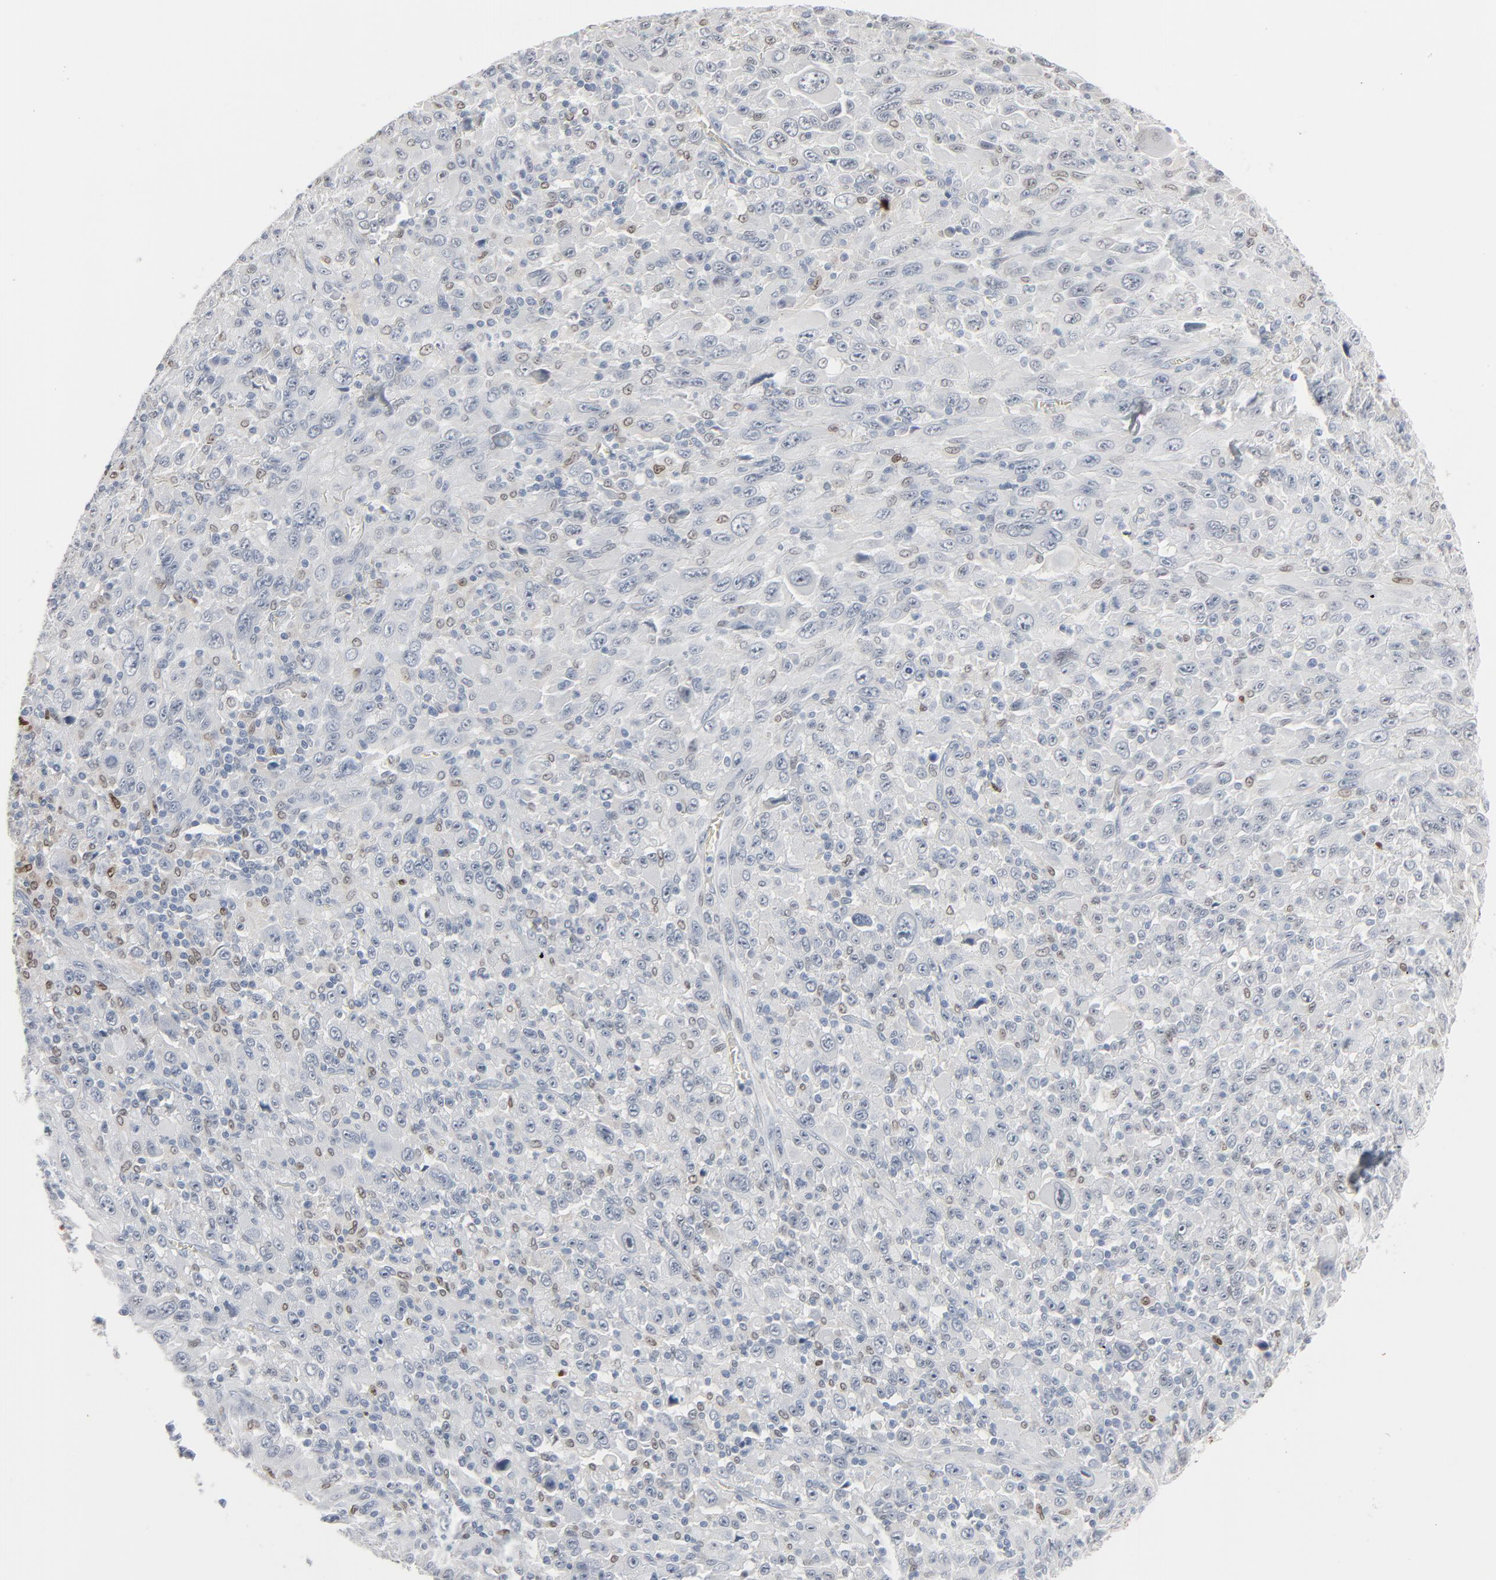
{"staining": {"intensity": "weak", "quantity": "25%-75%", "location": "nuclear"}, "tissue": "melanoma", "cell_type": "Tumor cells", "image_type": "cancer", "snomed": [{"axis": "morphology", "description": "Malignant melanoma, Metastatic site"}, {"axis": "topography", "description": "Skin"}], "caption": "Immunohistochemistry (IHC) of melanoma displays low levels of weak nuclear staining in about 25%-75% of tumor cells. The protein of interest is shown in brown color, while the nuclei are stained blue.", "gene": "MITF", "patient": {"sex": "female", "age": 56}}